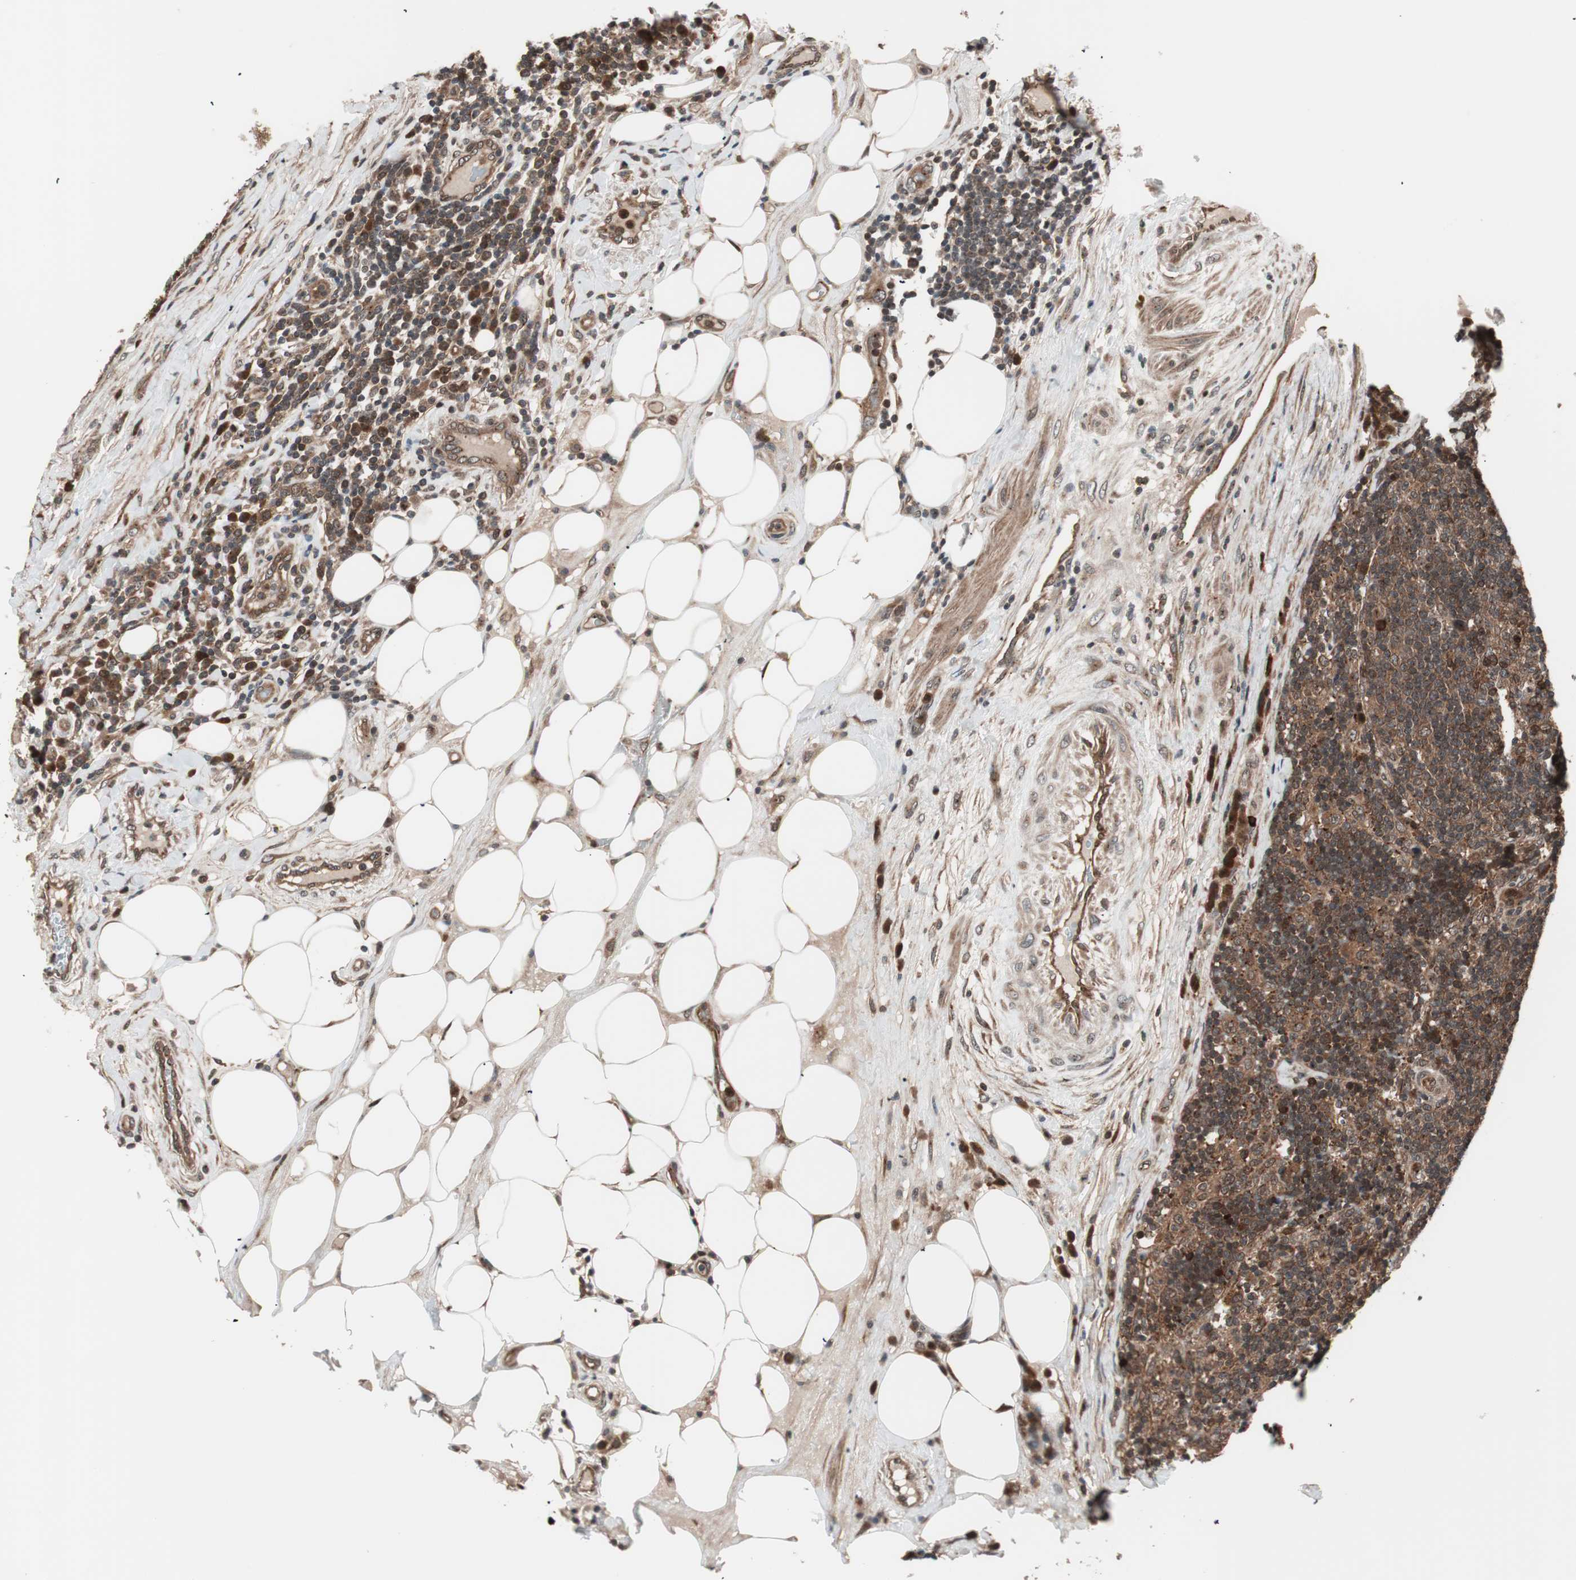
{"staining": {"intensity": "strong", "quantity": ">75%", "location": "cytoplasmic/membranous"}, "tissue": "lymph node", "cell_type": "Germinal center cells", "image_type": "normal", "snomed": [{"axis": "morphology", "description": "Normal tissue, NOS"}, {"axis": "morphology", "description": "Squamous cell carcinoma, metastatic, NOS"}, {"axis": "topography", "description": "Lymph node"}], "caption": "Immunohistochemistry (IHC) staining of benign lymph node, which reveals high levels of strong cytoplasmic/membranous staining in about >75% of germinal center cells indicating strong cytoplasmic/membranous protein staining. The staining was performed using DAB (brown) for protein detection and nuclei were counterstained in hematoxylin (blue).", "gene": "PRKG2", "patient": {"sex": "female", "age": 53}}